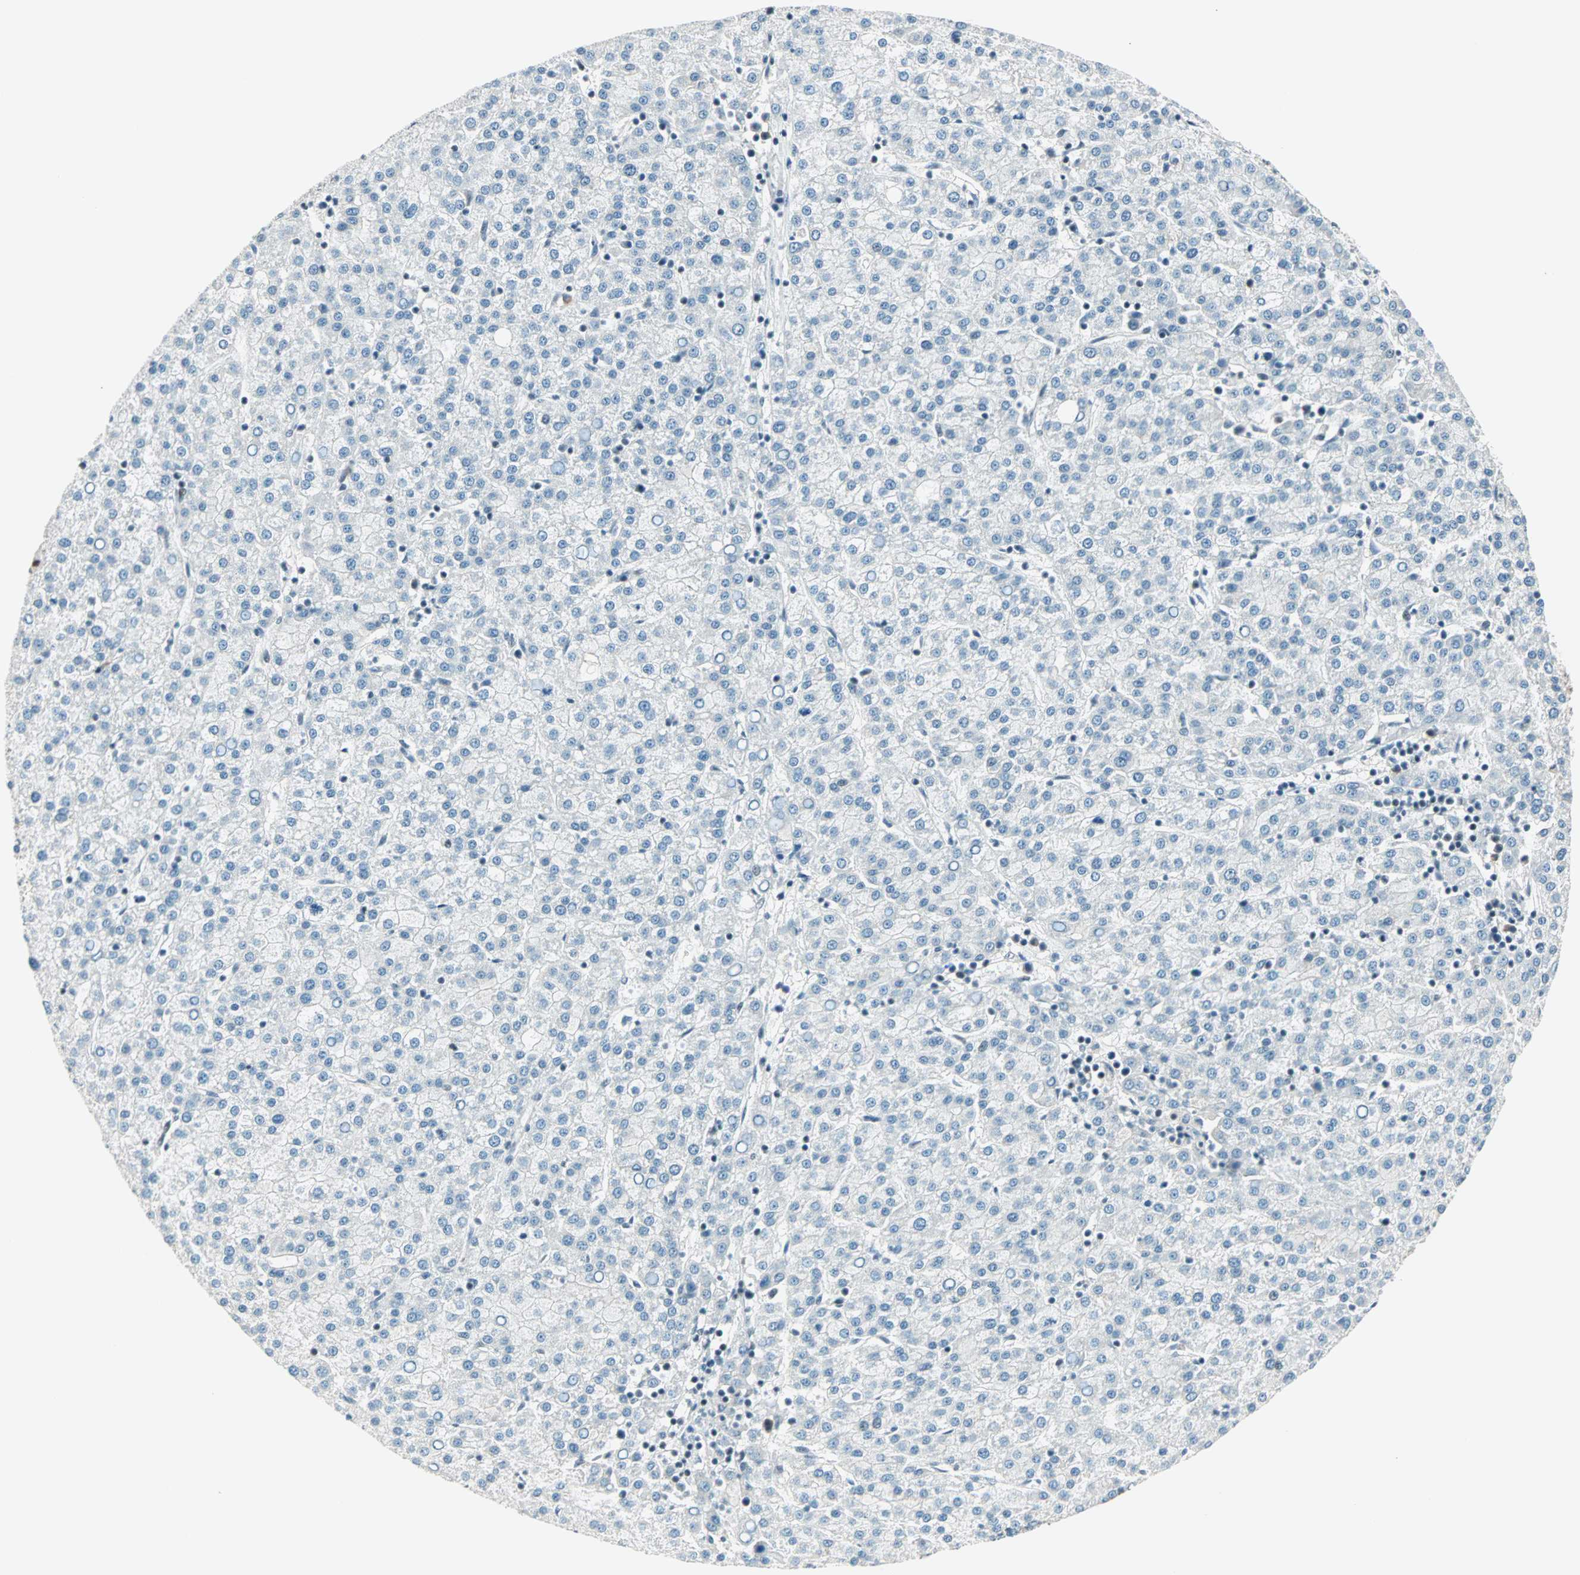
{"staining": {"intensity": "negative", "quantity": "none", "location": "none"}, "tissue": "liver cancer", "cell_type": "Tumor cells", "image_type": "cancer", "snomed": [{"axis": "morphology", "description": "Carcinoma, Hepatocellular, NOS"}, {"axis": "topography", "description": "Liver"}], "caption": "Photomicrograph shows no protein expression in tumor cells of hepatocellular carcinoma (liver) tissue. (Brightfield microscopy of DAB (3,3'-diaminobenzidine) immunohistochemistry (IHC) at high magnification).", "gene": "SIN3A", "patient": {"sex": "female", "age": 58}}